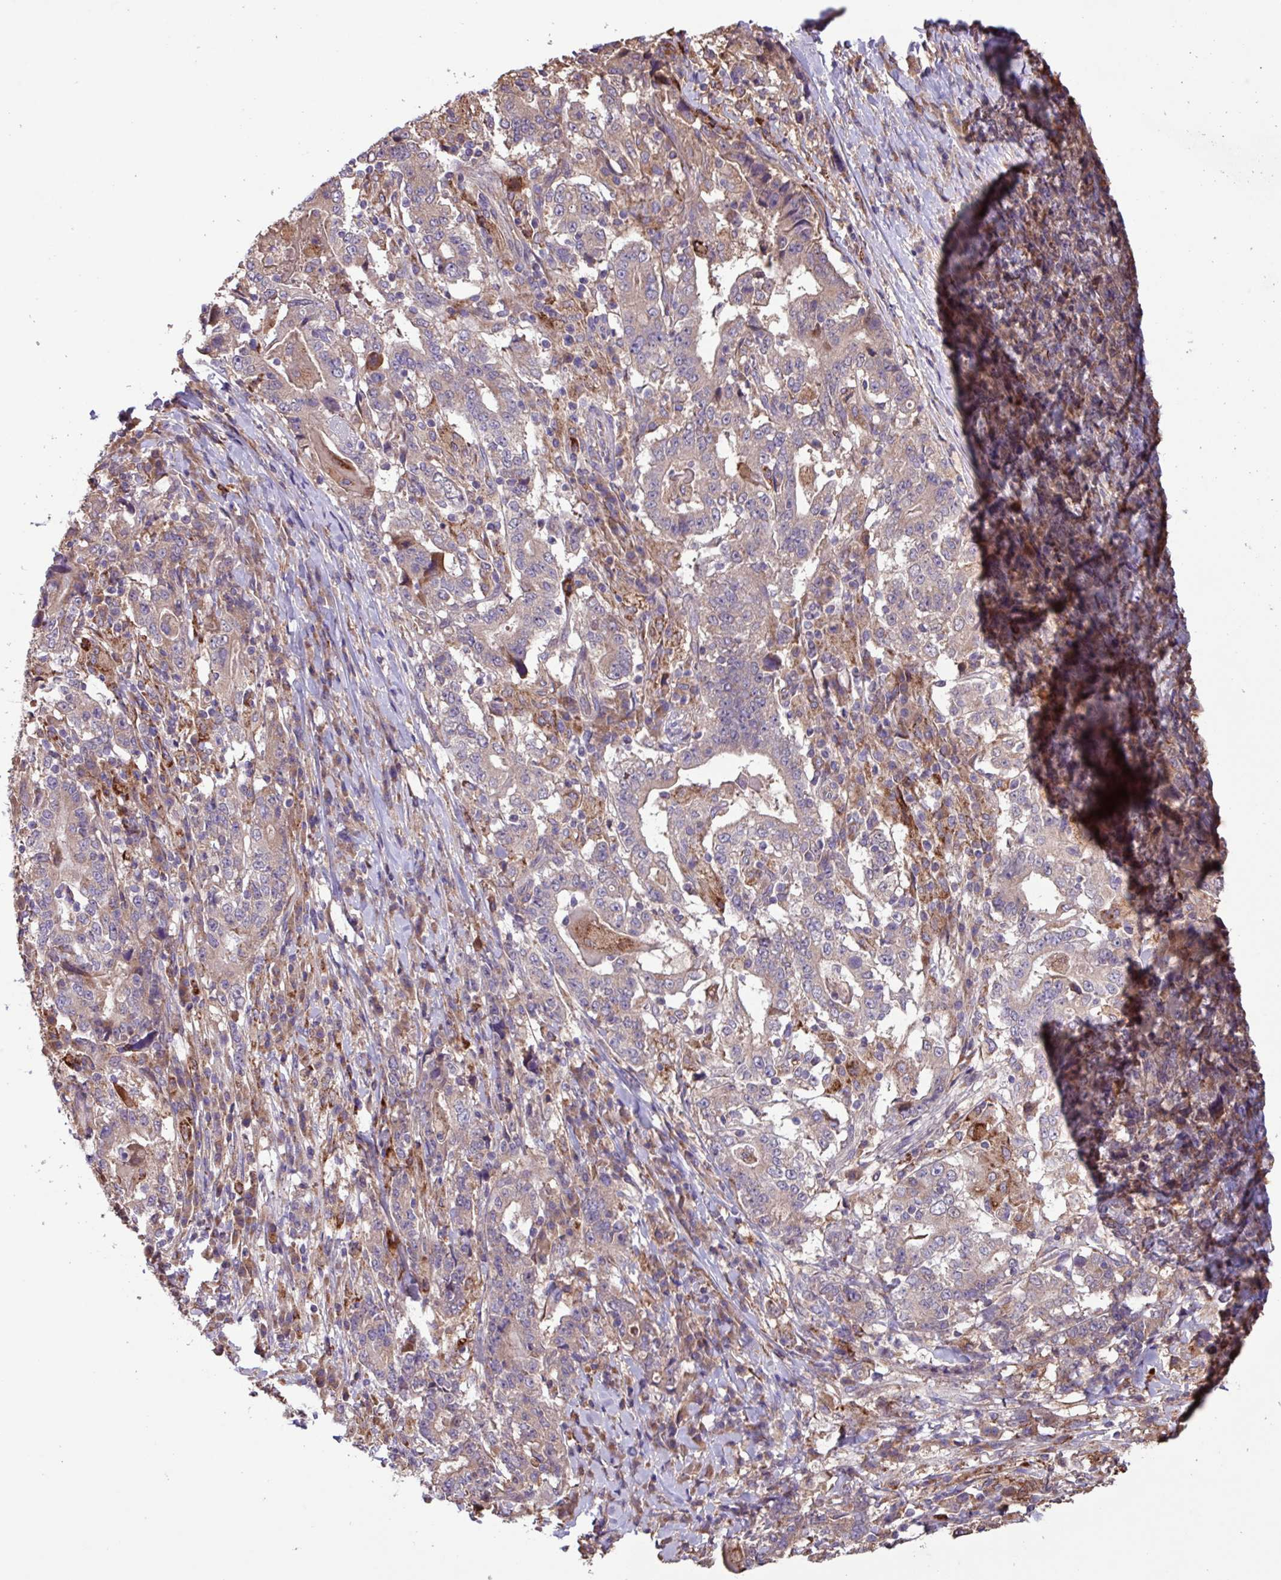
{"staining": {"intensity": "weak", "quantity": "<25%", "location": "cytoplasmic/membranous"}, "tissue": "stomach cancer", "cell_type": "Tumor cells", "image_type": "cancer", "snomed": [{"axis": "morphology", "description": "Normal tissue, NOS"}, {"axis": "morphology", "description": "Adenocarcinoma, NOS"}, {"axis": "topography", "description": "Stomach, upper"}, {"axis": "topography", "description": "Stomach"}], "caption": "IHC of stomach cancer displays no positivity in tumor cells.", "gene": "PTPRQ", "patient": {"sex": "male", "age": 59}}